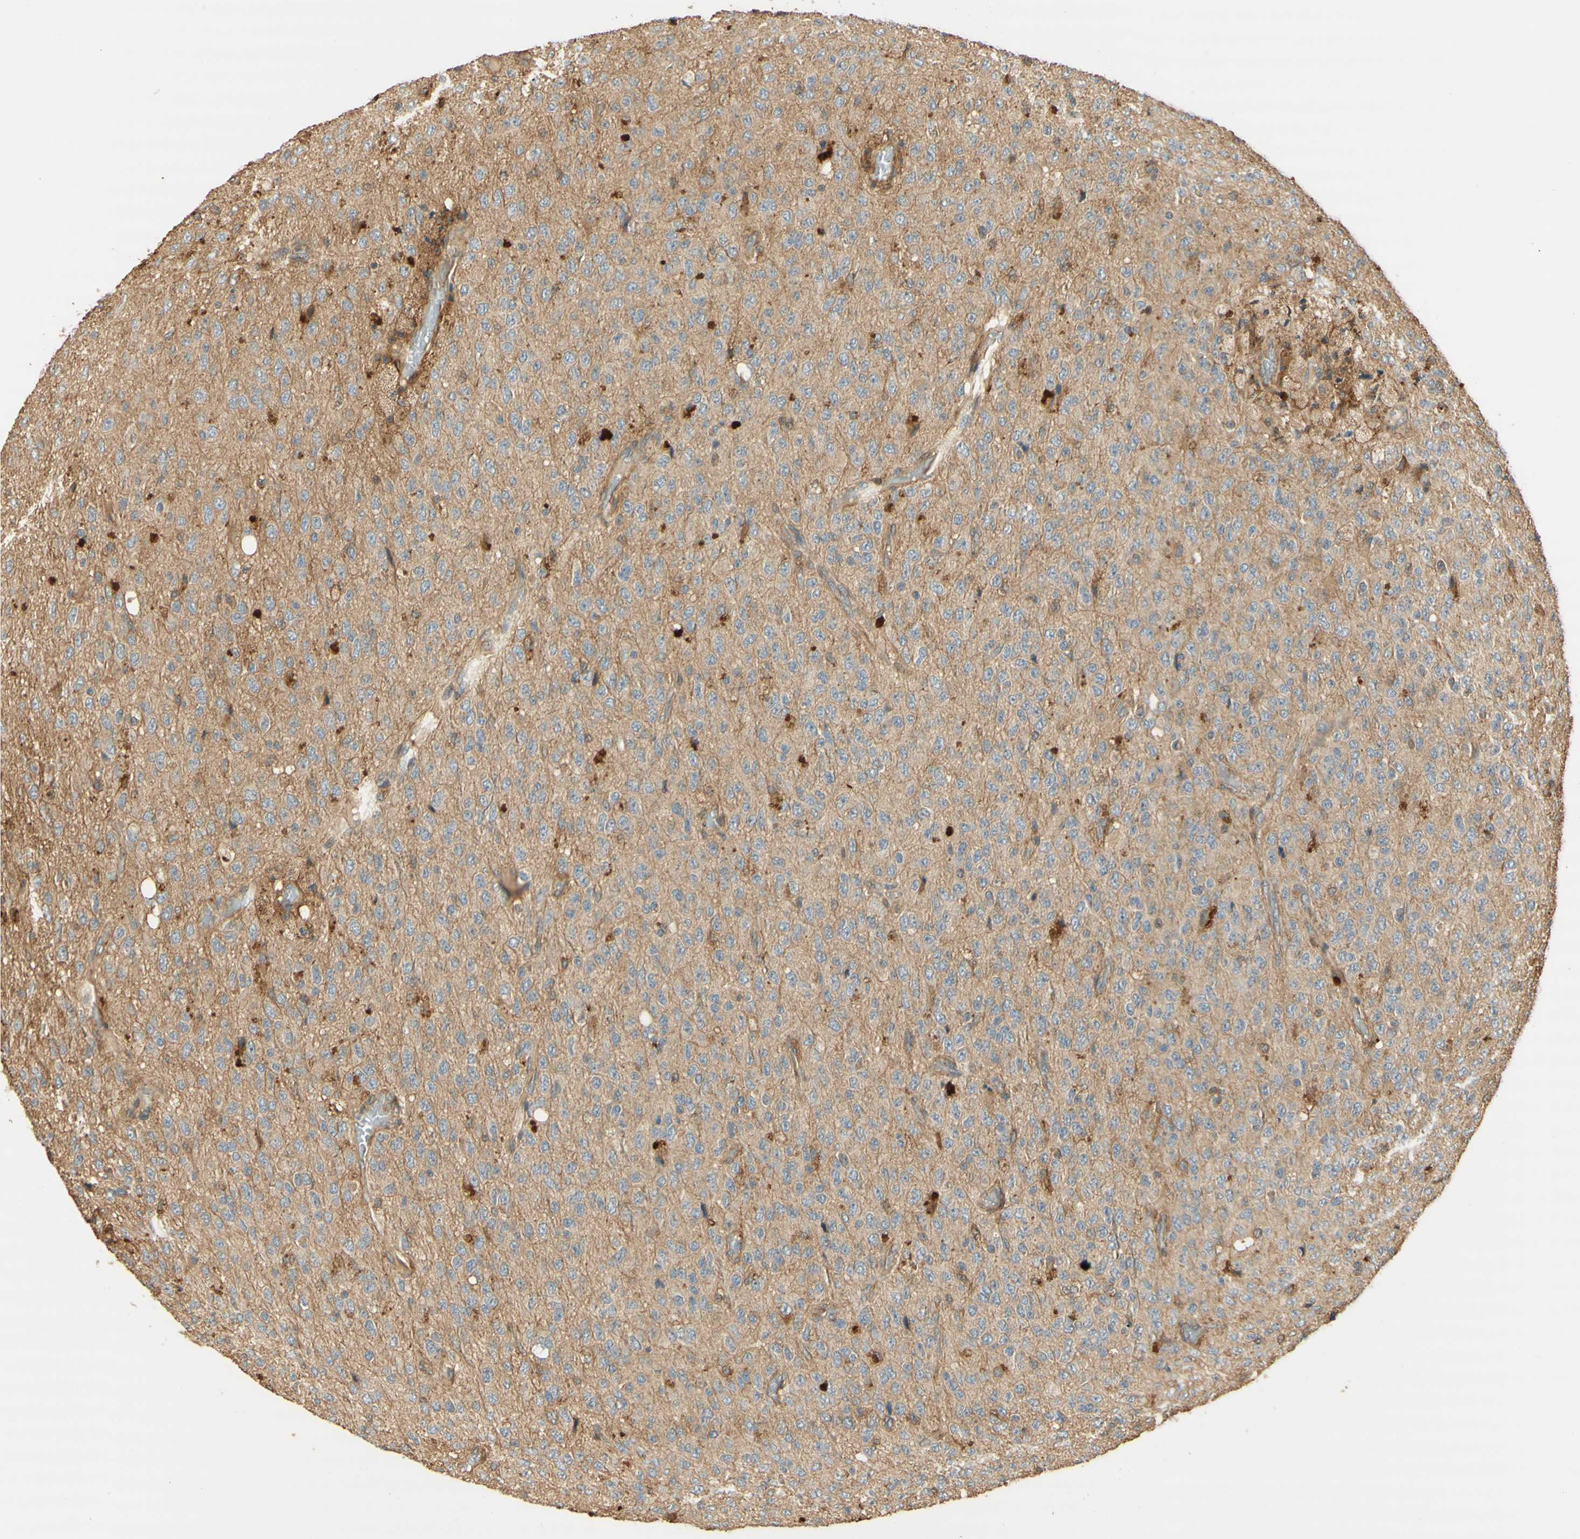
{"staining": {"intensity": "moderate", "quantity": ">75%", "location": "cytoplasmic/membranous"}, "tissue": "glioma", "cell_type": "Tumor cells", "image_type": "cancer", "snomed": [{"axis": "morphology", "description": "Glioma, malignant, High grade"}, {"axis": "topography", "description": "pancreas cauda"}], "caption": "Malignant glioma (high-grade) was stained to show a protein in brown. There is medium levels of moderate cytoplasmic/membranous staining in approximately >75% of tumor cells.", "gene": "AGER", "patient": {"sex": "male", "age": 60}}